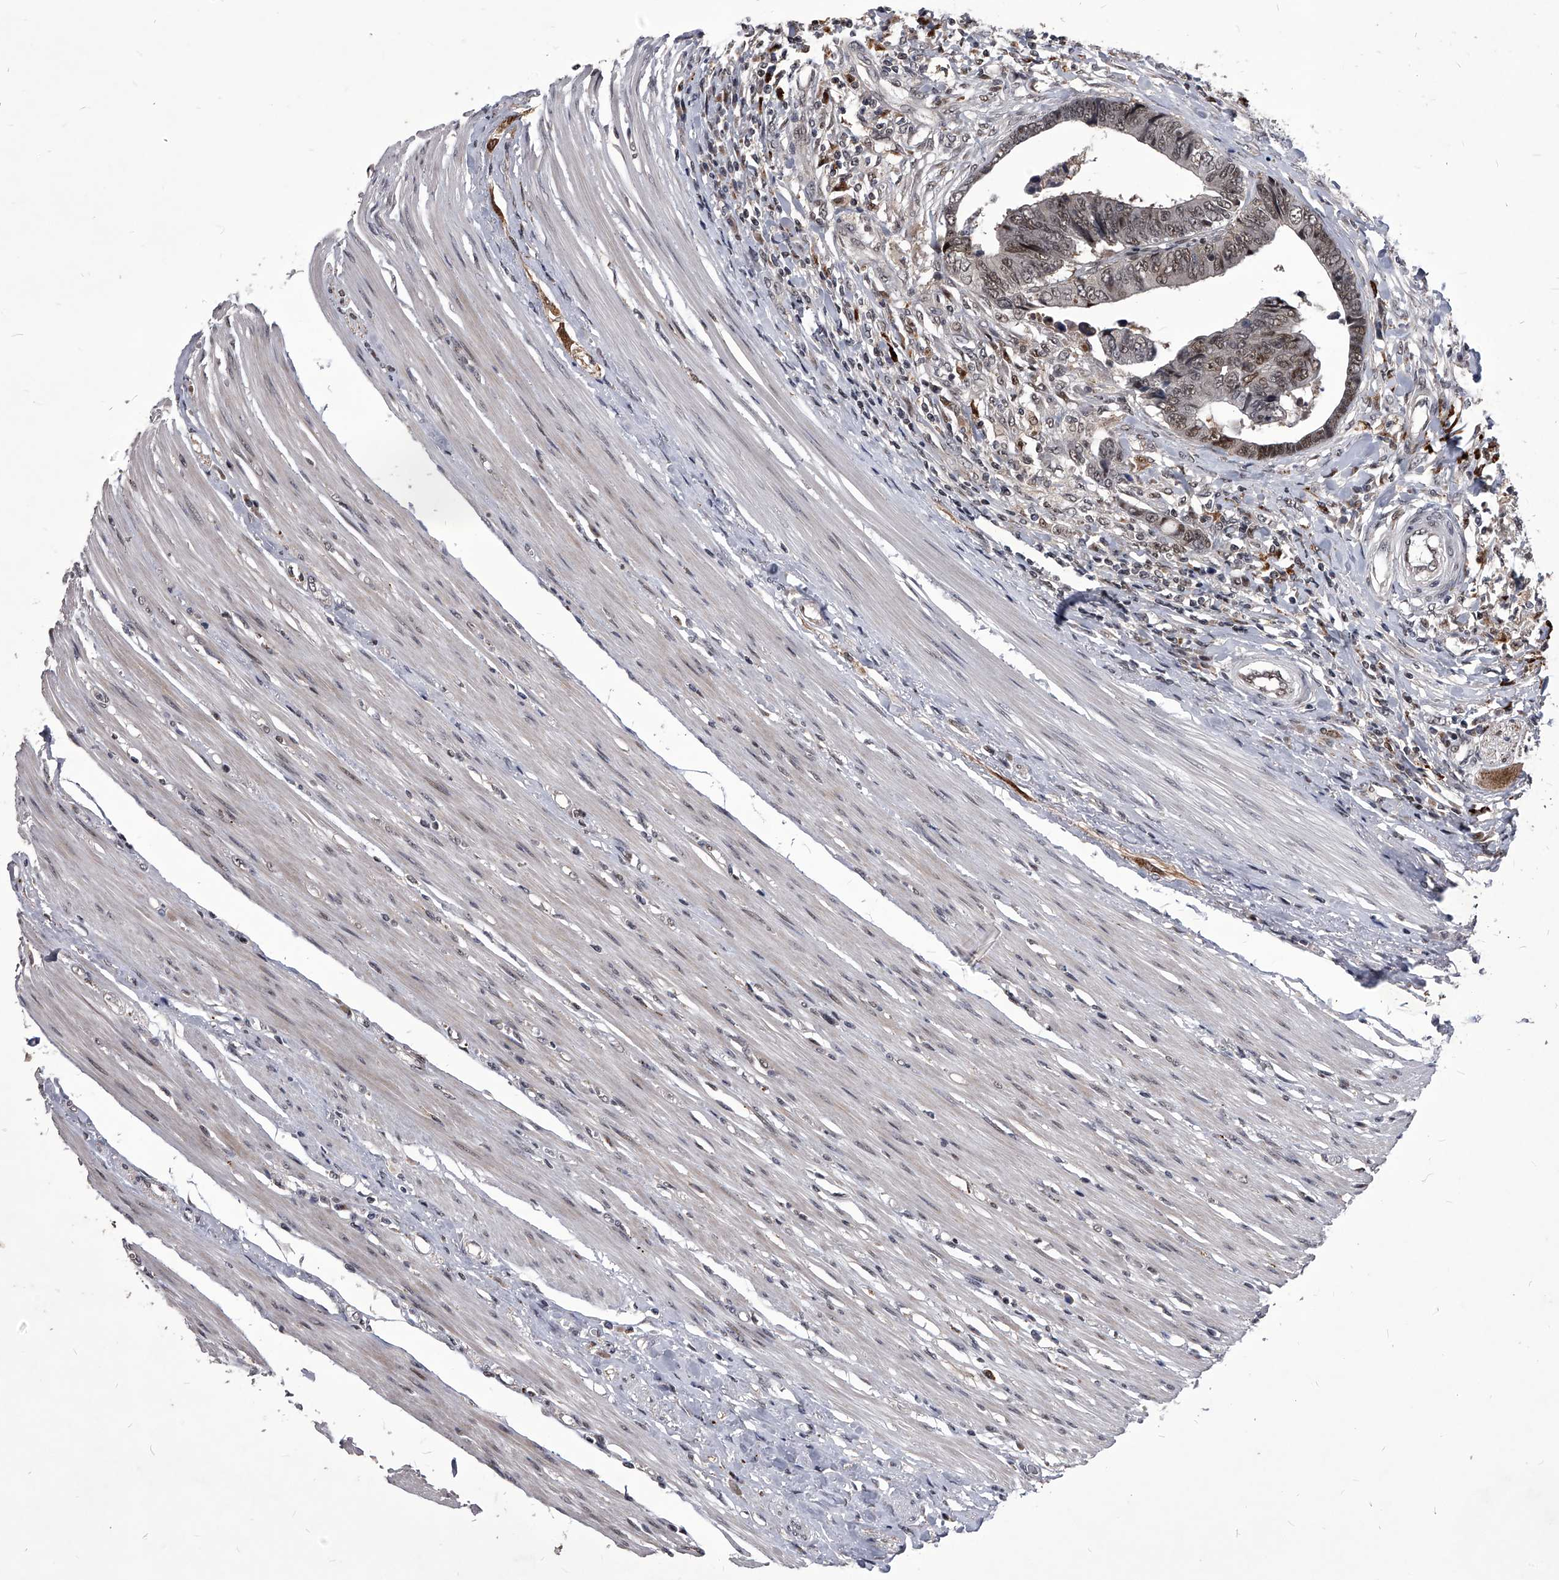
{"staining": {"intensity": "weak", "quantity": "25%-75%", "location": "nuclear"}, "tissue": "colorectal cancer", "cell_type": "Tumor cells", "image_type": "cancer", "snomed": [{"axis": "morphology", "description": "Adenocarcinoma, NOS"}, {"axis": "topography", "description": "Rectum"}], "caption": "Colorectal cancer tissue demonstrates weak nuclear positivity in about 25%-75% of tumor cells", "gene": "CMTR1", "patient": {"sex": "male", "age": 84}}